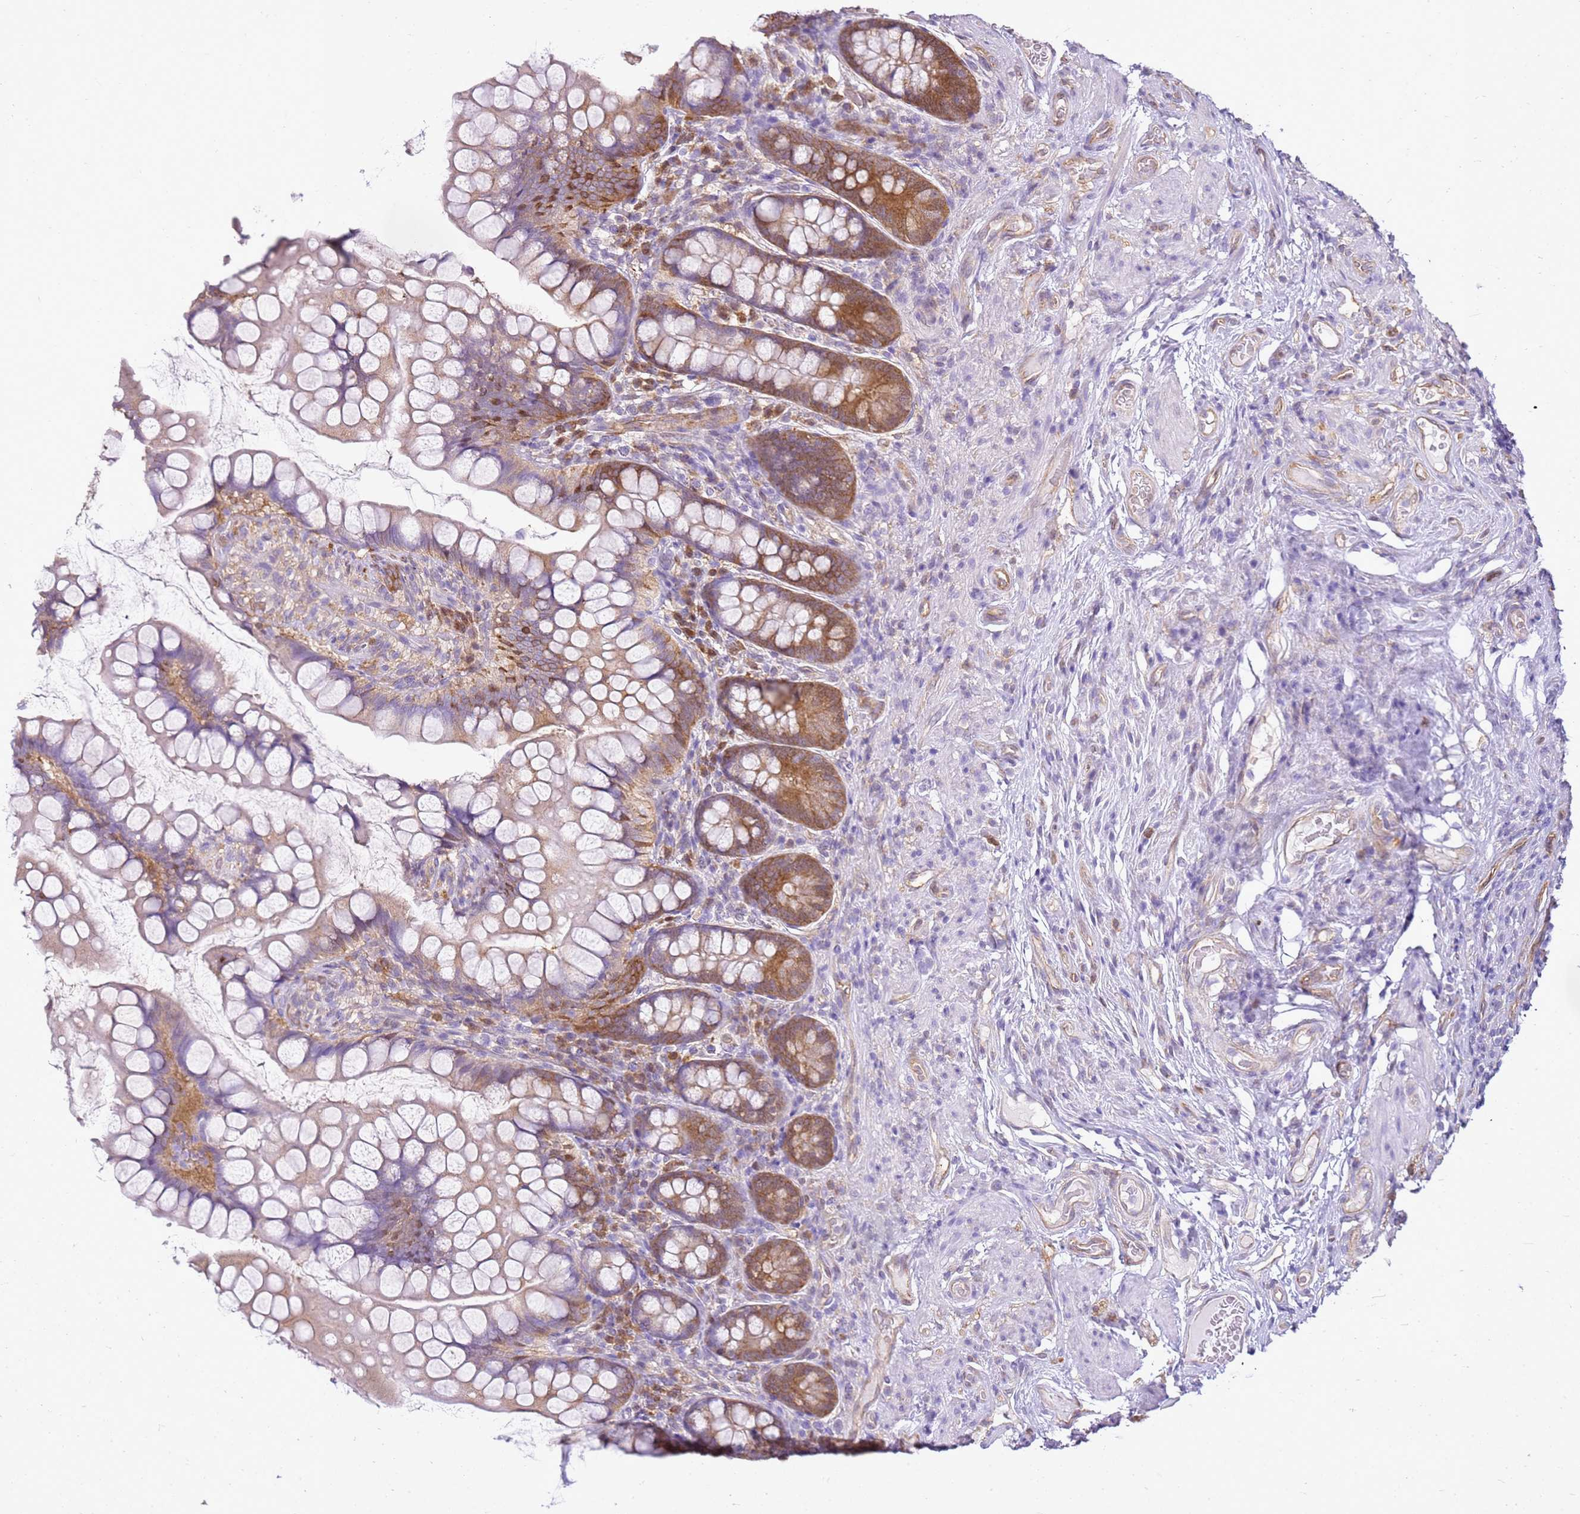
{"staining": {"intensity": "moderate", "quantity": ">75%", "location": "cytoplasmic/membranous"}, "tissue": "small intestine", "cell_type": "Glandular cells", "image_type": "normal", "snomed": [{"axis": "morphology", "description": "Normal tissue, NOS"}, {"axis": "topography", "description": "Small intestine"}], "caption": "Immunohistochemical staining of normal small intestine exhibits moderate cytoplasmic/membranous protein staining in approximately >75% of glandular cells.", "gene": "YWHAE", "patient": {"sex": "male", "age": 70}}